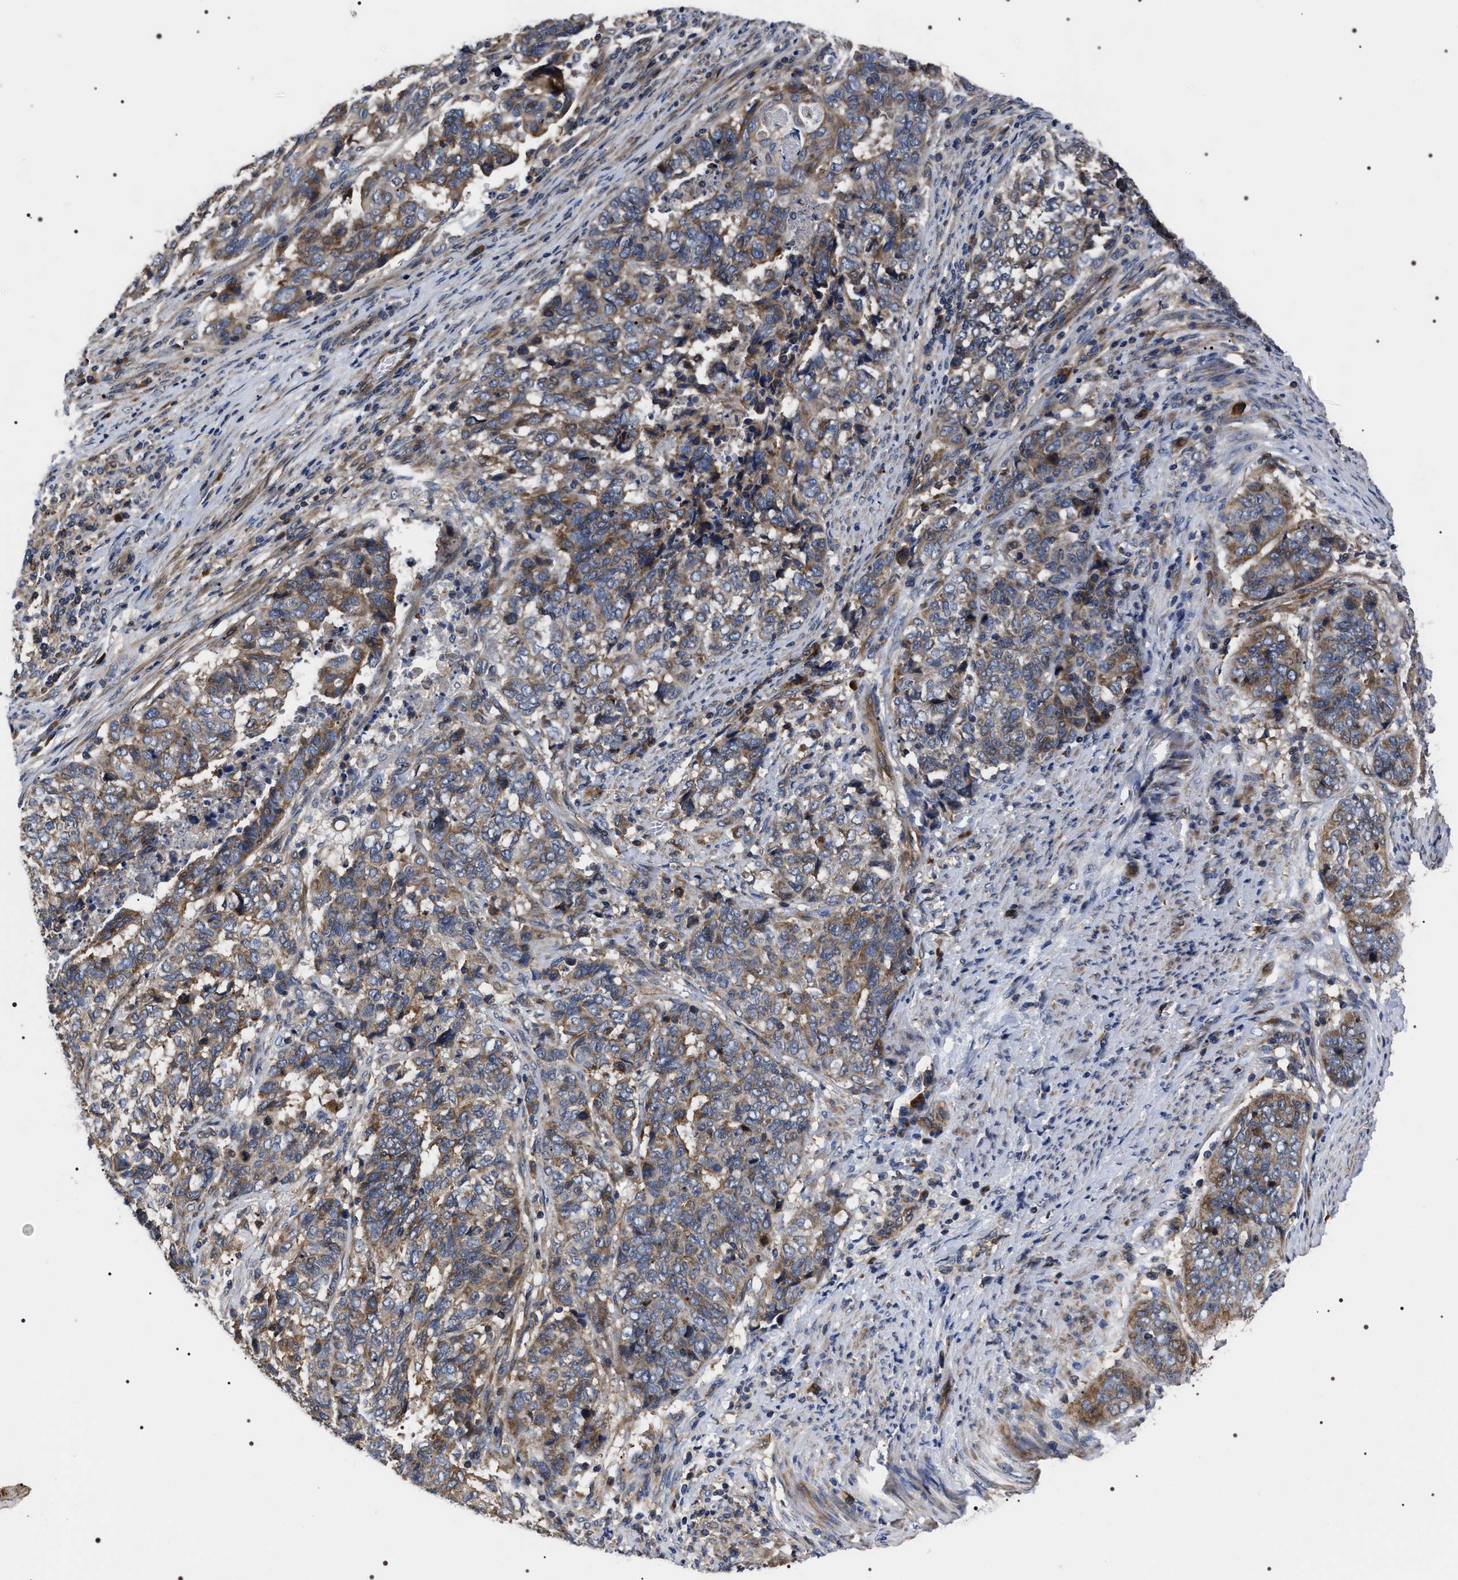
{"staining": {"intensity": "weak", "quantity": "25%-75%", "location": "cytoplasmic/membranous"}, "tissue": "endometrial cancer", "cell_type": "Tumor cells", "image_type": "cancer", "snomed": [{"axis": "morphology", "description": "Adenocarcinoma, NOS"}, {"axis": "topography", "description": "Endometrium"}], "caption": "Immunohistochemical staining of human endometrial adenocarcinoma shows weak cytoplasmic/membranous protein positivity in approximately 25%-75% of tumor cells. (DAB (3,3'-diaminobenzidine) = brown stain, brightfield microscopy at high magnification).", "gene": "MIS18A", "patient": {"sex": "female", "age": 80}}